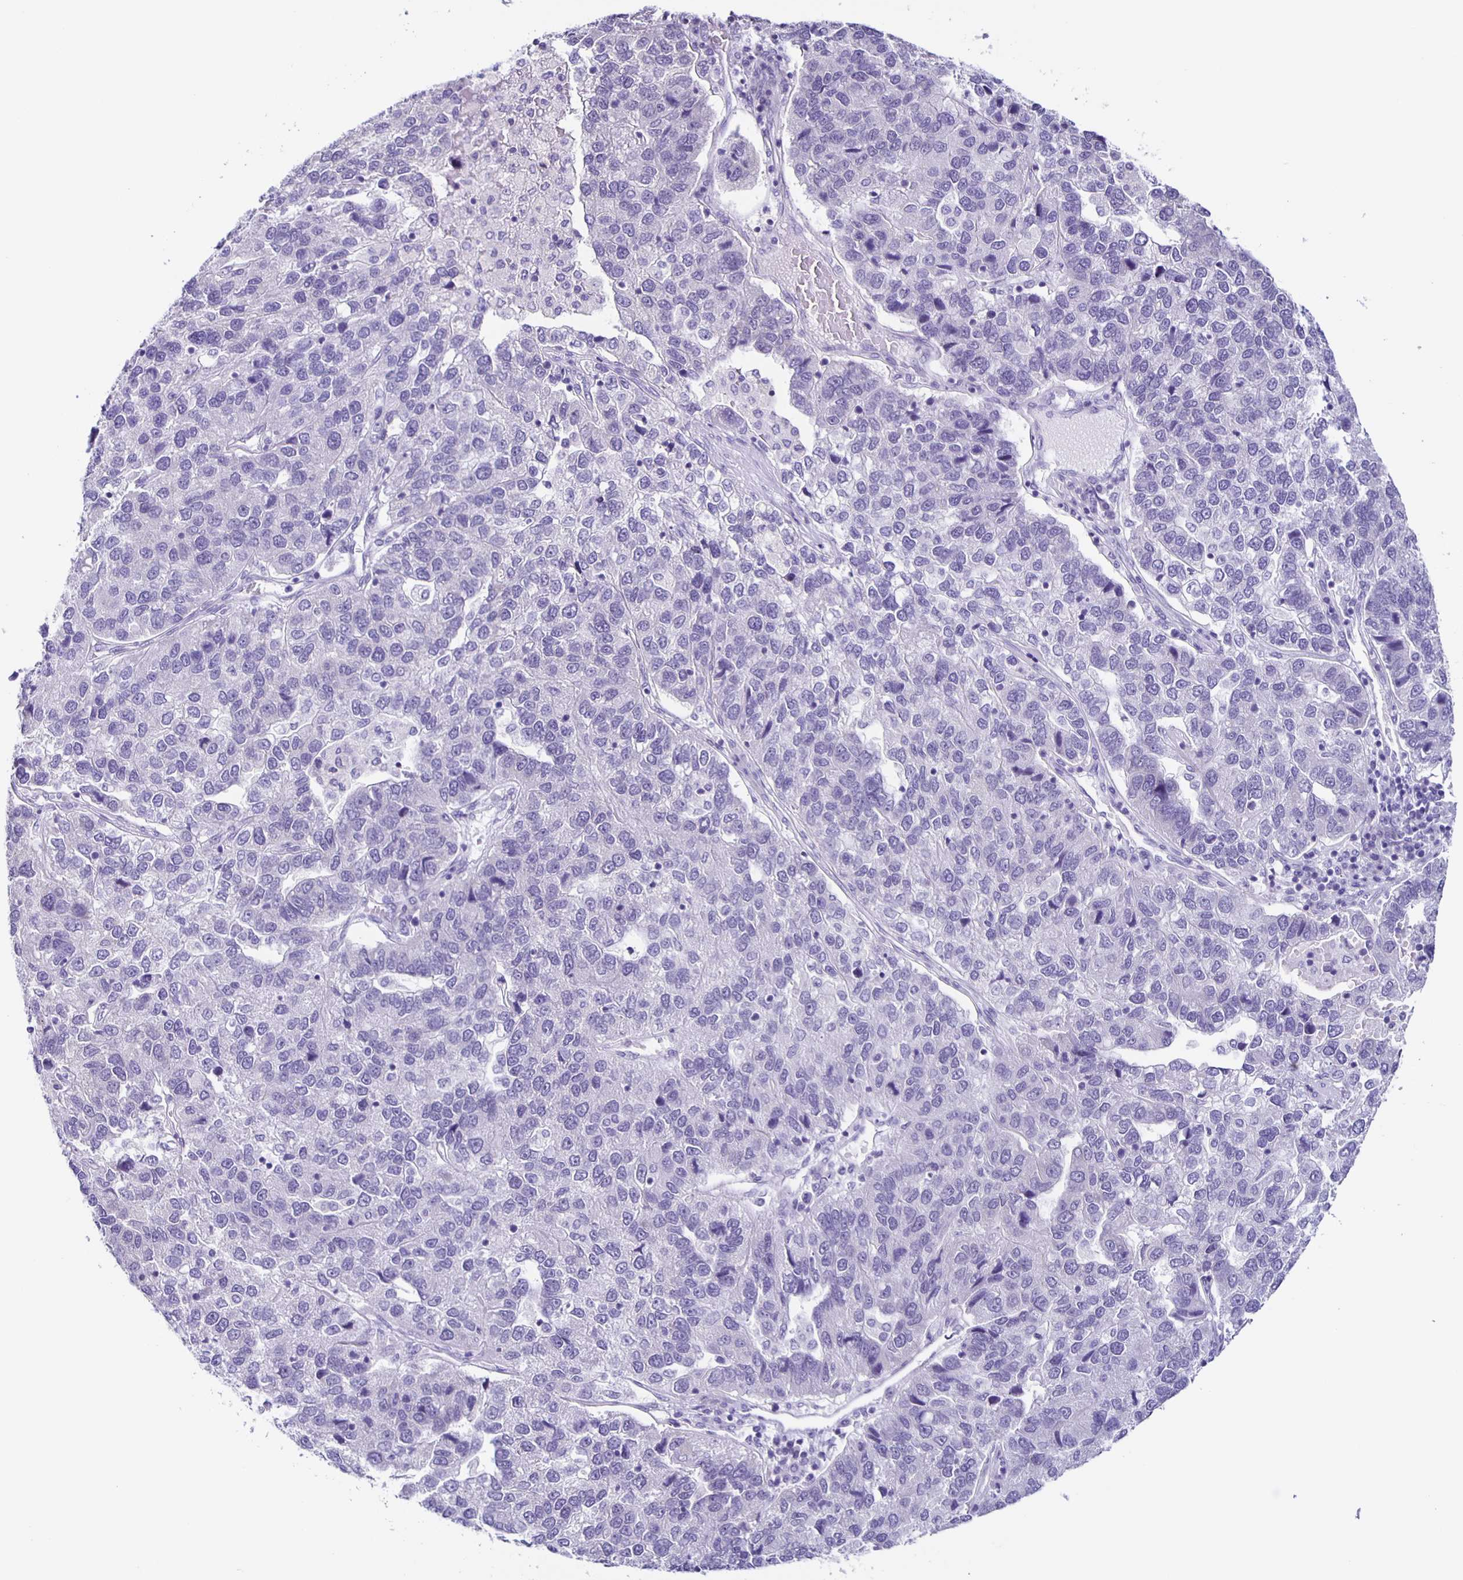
{"staining": {"intensity": "negative", "quantity": "none", "location": "none"}, "tissue": "pancreatic cancer", "cell_type": "Tumor cells", "image_type": "cancer", "snomed": [{"axis": "morphology", "description": "Adenocarcinoma, NOS"}, {"axis": "topography", "description": "Pancreas"}], "caption": "DAB immunohistochemical staining of human pancreatic cancer (adenocarcinoma) reveals no significant expression in tumor cells.", "gene": "SLC12A3", "patient": {"sex": "female", "age": 61}}